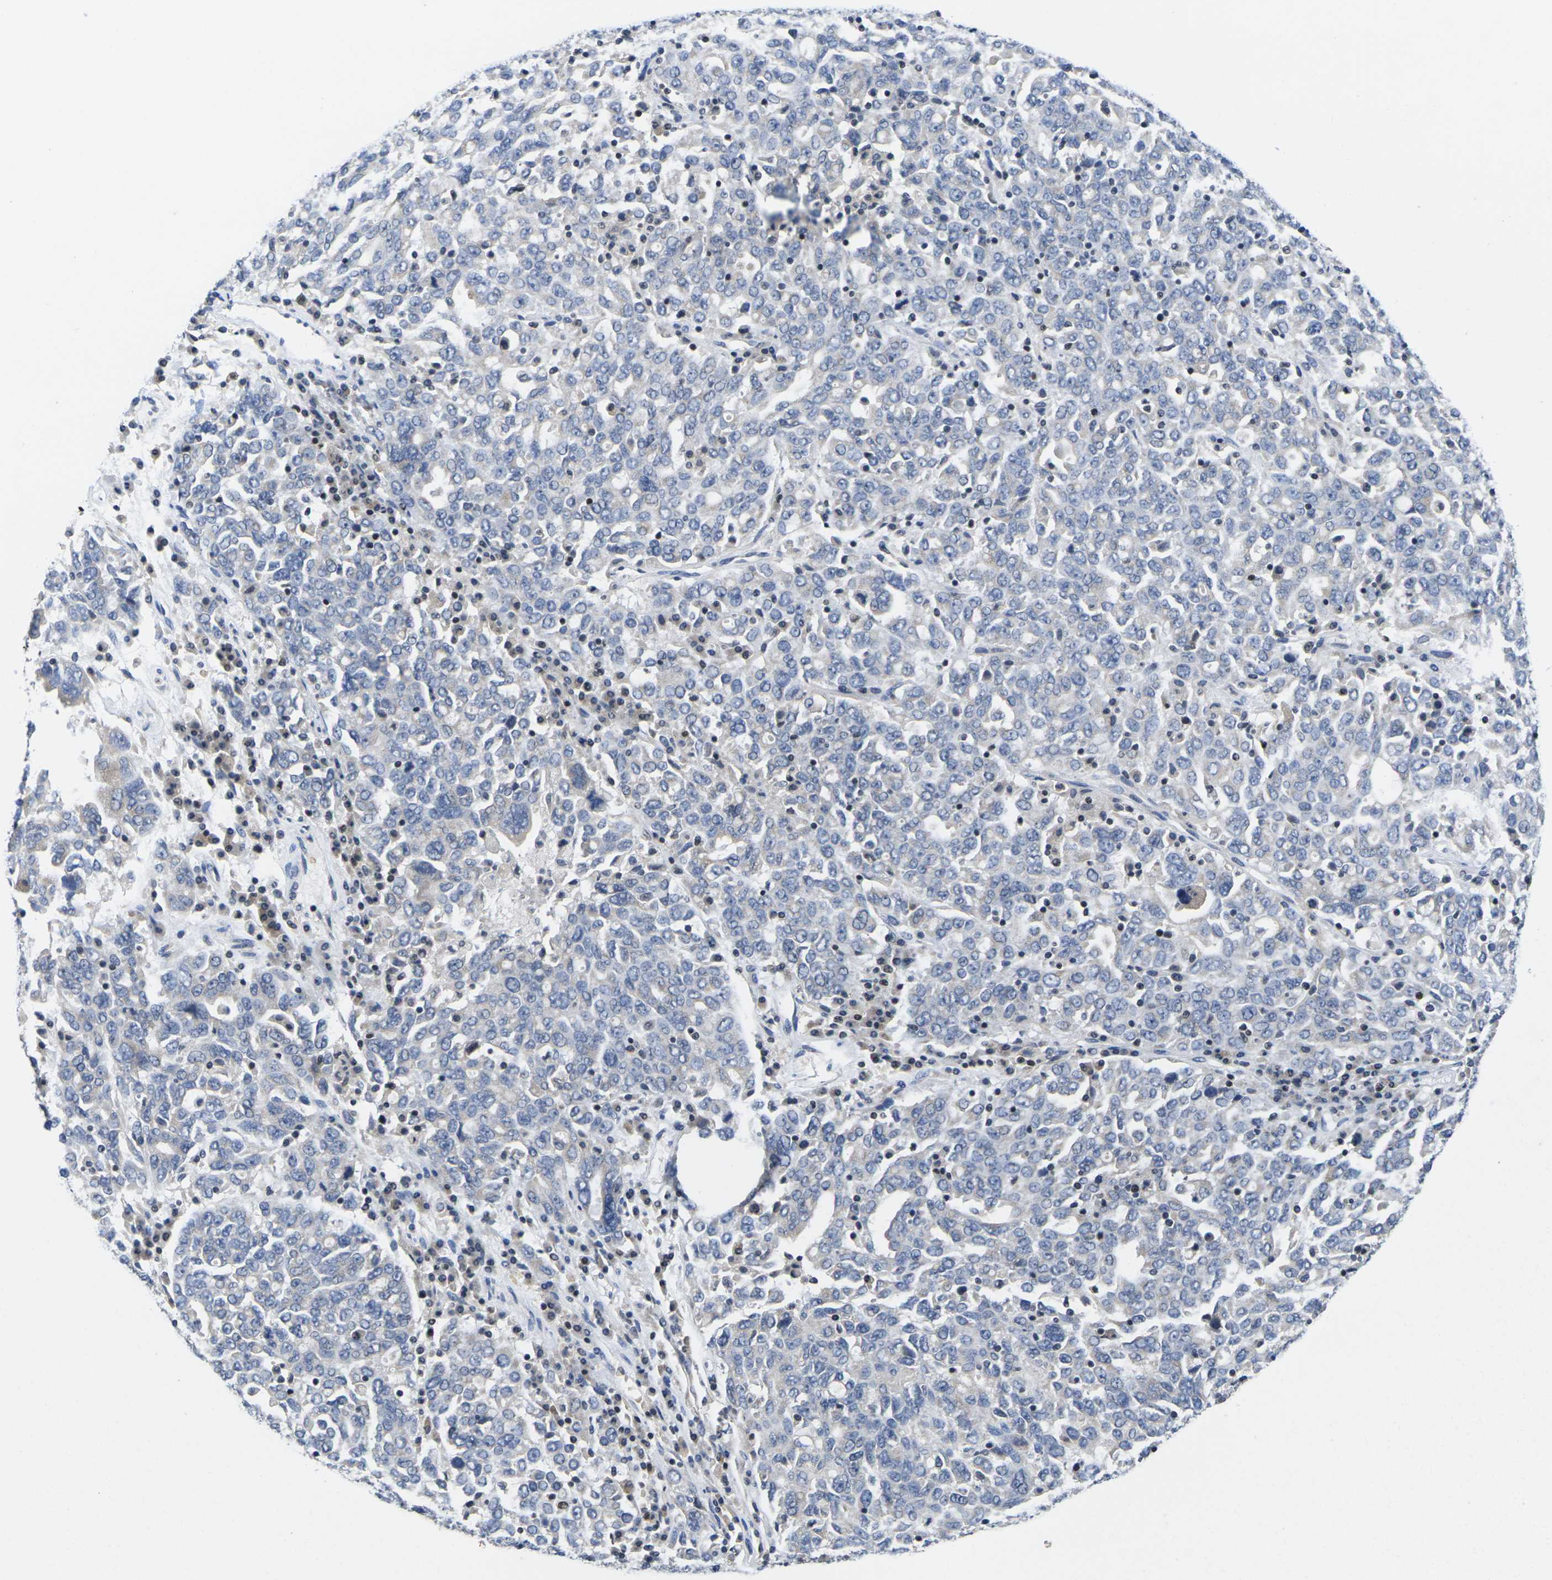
{"staining": {"intensity": "negative", "quantity": "none", "location": "none"}, "tissue": "ovarian cancer", "cell_type": "Tumor cells", "image_type": "cancer", "snomed": [{"axis": "morphology", "description": "Carcinoma, endometroid"}, {"axis": "topography", "description": "Ovary"}], "caption": "Tumor cells show no significant protein staining in ovarian cancer (endometroid carcinoma).", "gene": "IKZF1", "patient": {"sex": "female", "age": 62}}